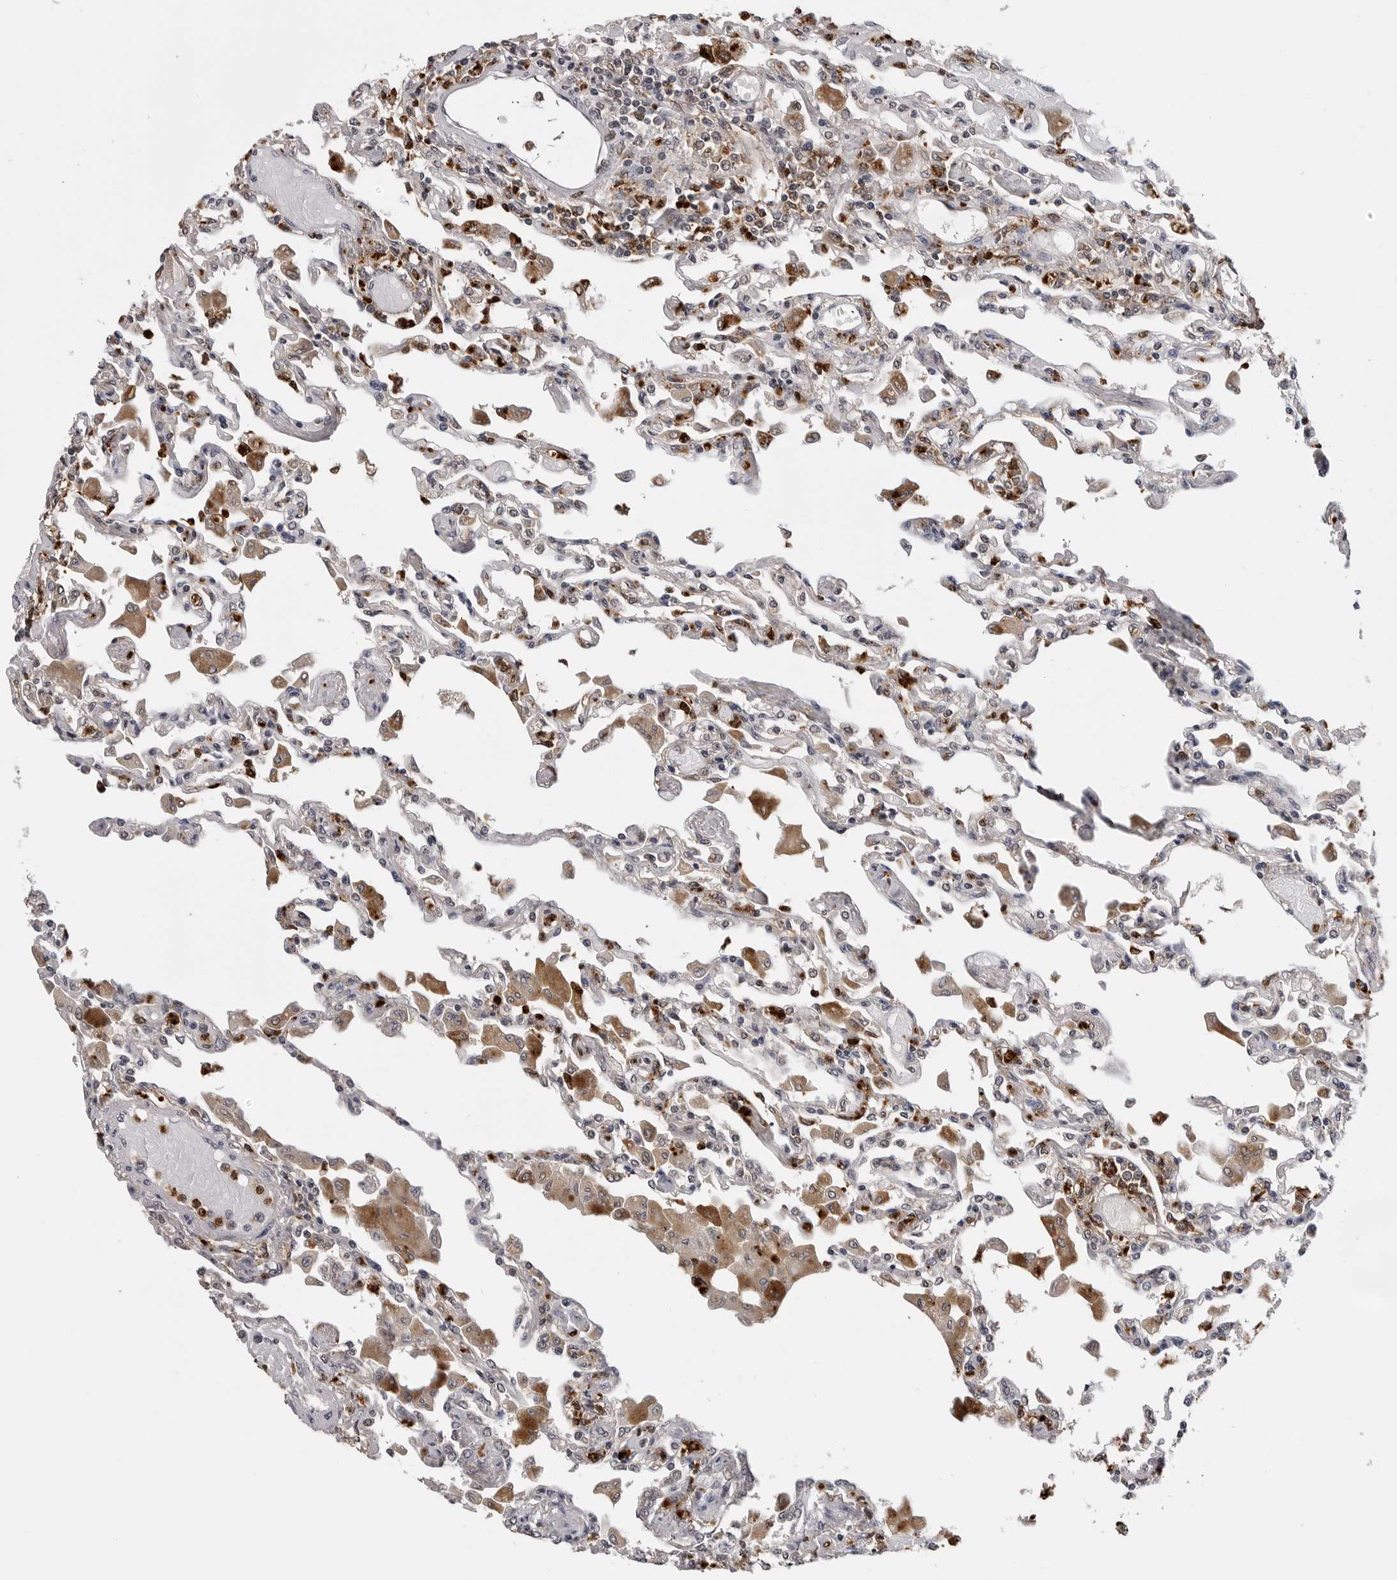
{"staining": {"intensity": "weak", "quantity": "<25%", "location": "cytoplasmic/membranous"}, "tissue": "lung", "cell_type": "Alveolar cells", "image_type": "normal", "snomed": [{"axis": "morphology", "description": "Normal tissue, NOS"}, {"axis": "topography", "description": "Bronchus"}, {"axis": "topography", "description": "Lung"}], "caption": "DAB (3,3'-diaminobenzidine) immunohistochemical staining of unremarkable lung displays no significant expression in alveolar cells.", "gene": "TRMT13", "patient": {"sex": "female", "age": 49}}